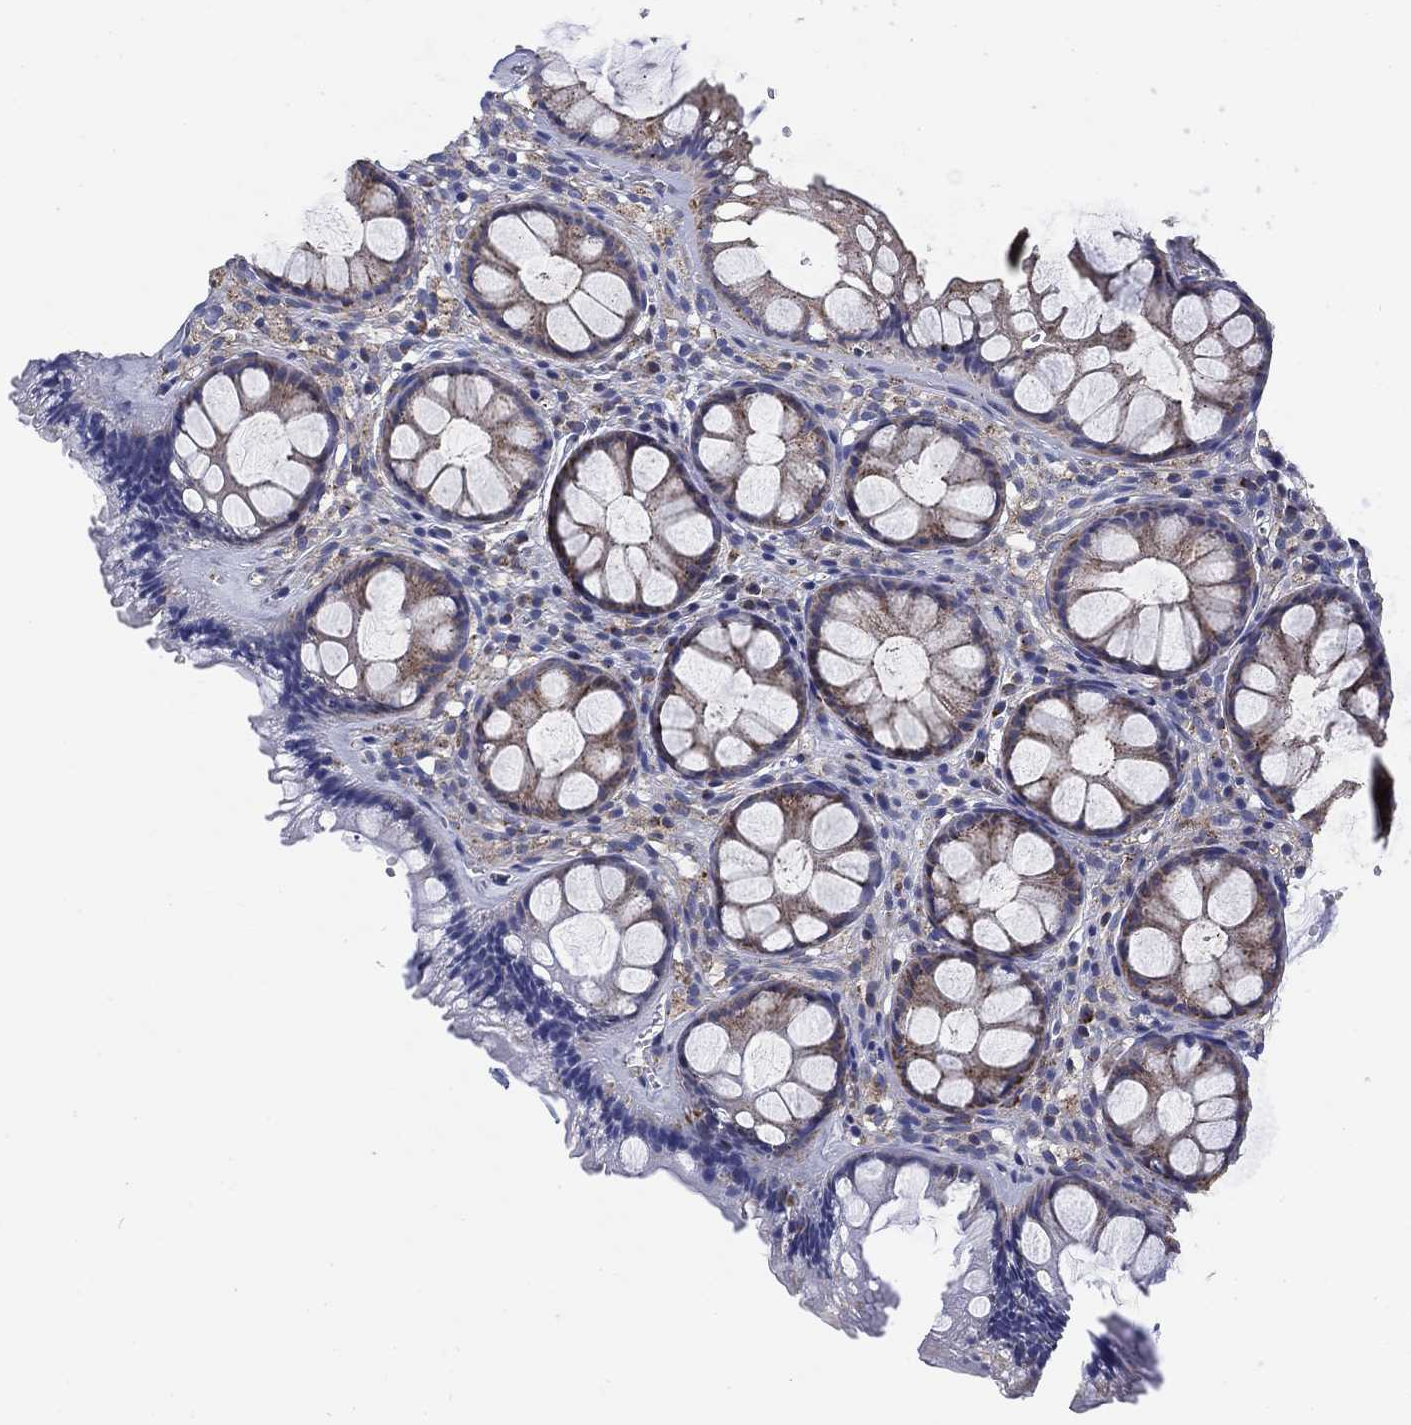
{"staining": {"intensity": "weak", "quantity": "25%-75%", "location": "cytoplasmic/membranous"}, "tissue": "rectum", "cell_type": "Glandular cells", "image_type": "normal", "snomed": [{"axis": "morphology", "description": "Normal tissue, NOS"}, {"axis": "topography", "description": "Rectum"}], "caption": "This photomicrograph displays IHC staining of unremarkable human rectum, with low weak cytoplasmic/membranous expression in approximately 25%-75% of glandular cells.", "gene": "NACAD", "patient": {"sex": "female", "age": 62}}